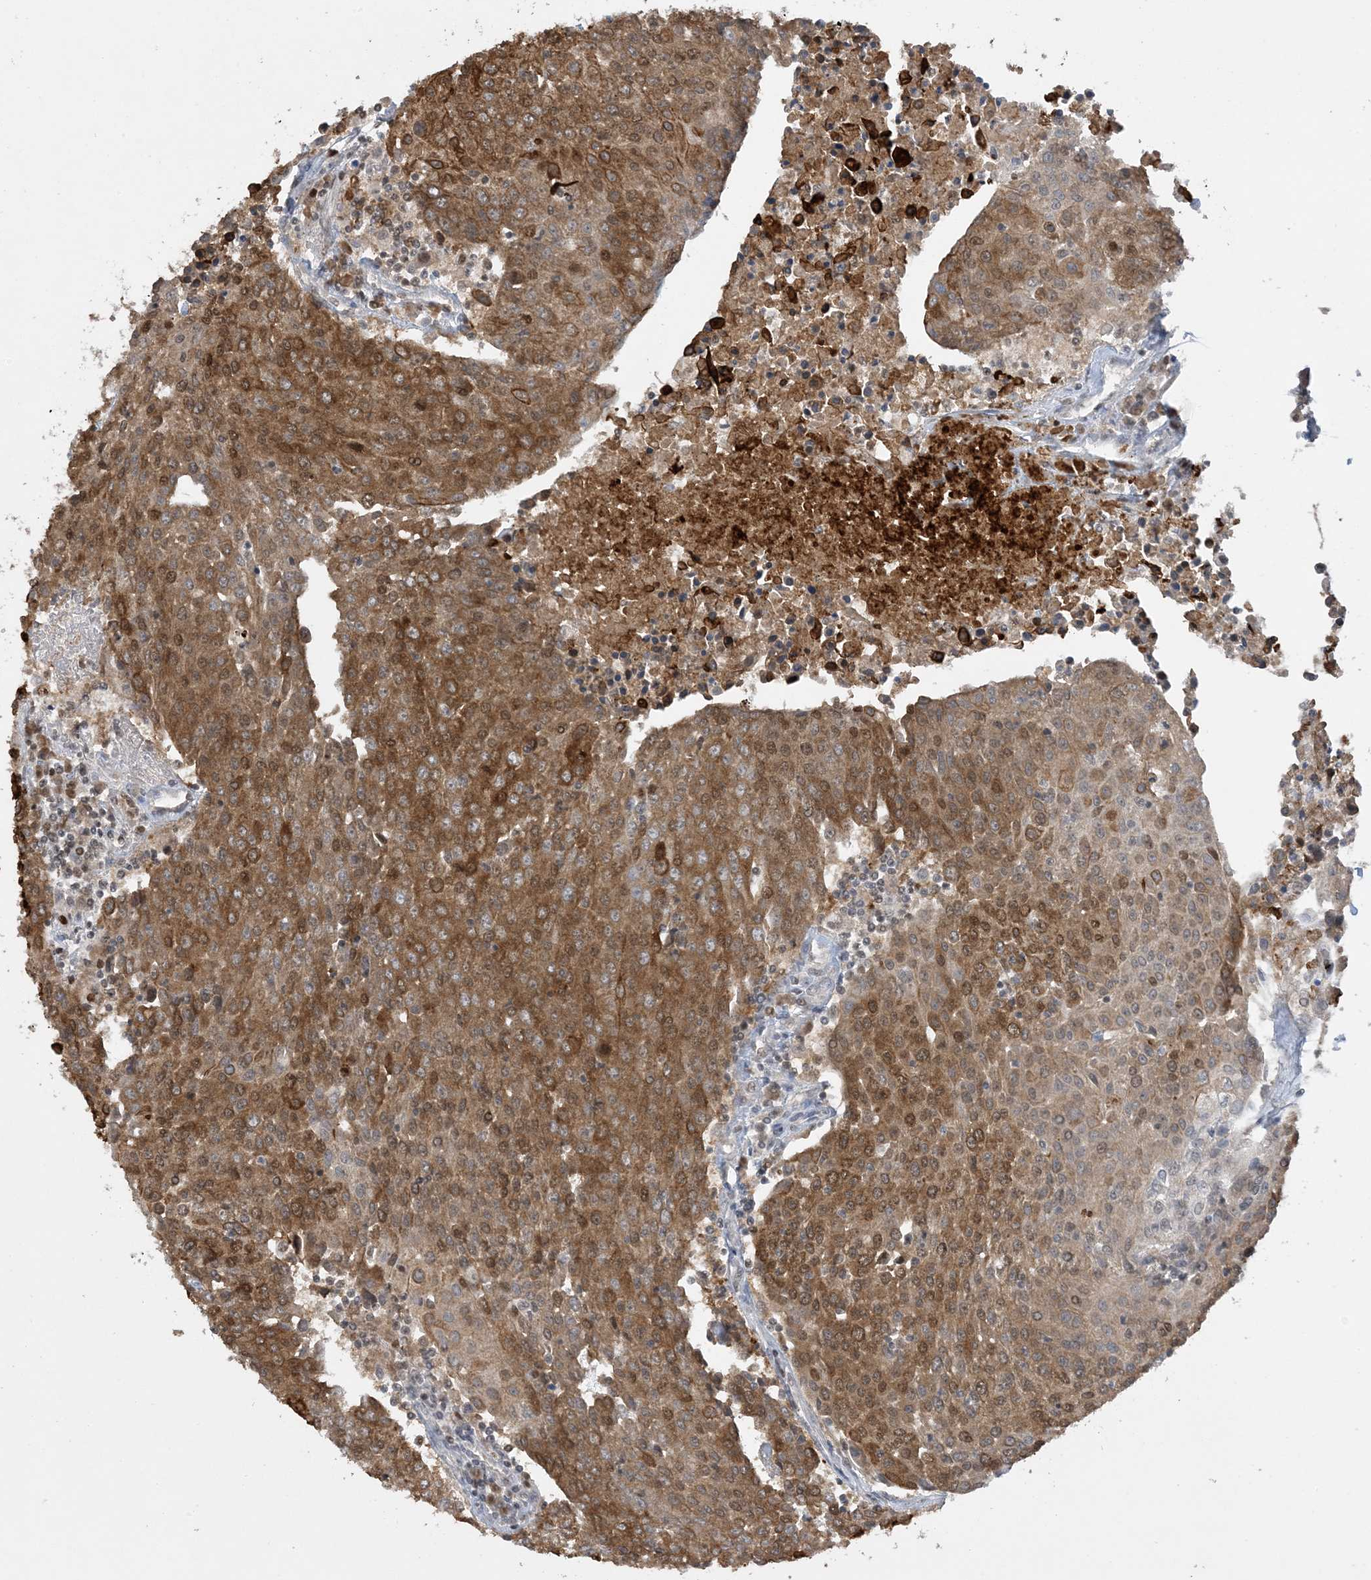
{"staining": {"intensity": "moderate", "quantity": ">75%", "location": "cytoplasmic/membranous"}, "tissue": "urothelial cancer", "cell_type": "Tumor cells", "image_type": "cancer", "snomed": [{"axis": "morphology", "description": "Urothelial carcinoma, High grade"}, {"axis": "topography", "description": "Urinary bladder"}], "caption": "DAB immunohistochemical staining of urothelial cancer reveals moderate cytoplasmic/membranous protein expression in about >75% of tumor cells. (Brightfield microscopy of DAB IHC at high magnification).", "gene": "ACYP2", "patient": {"sex": "female", "age": 85}}